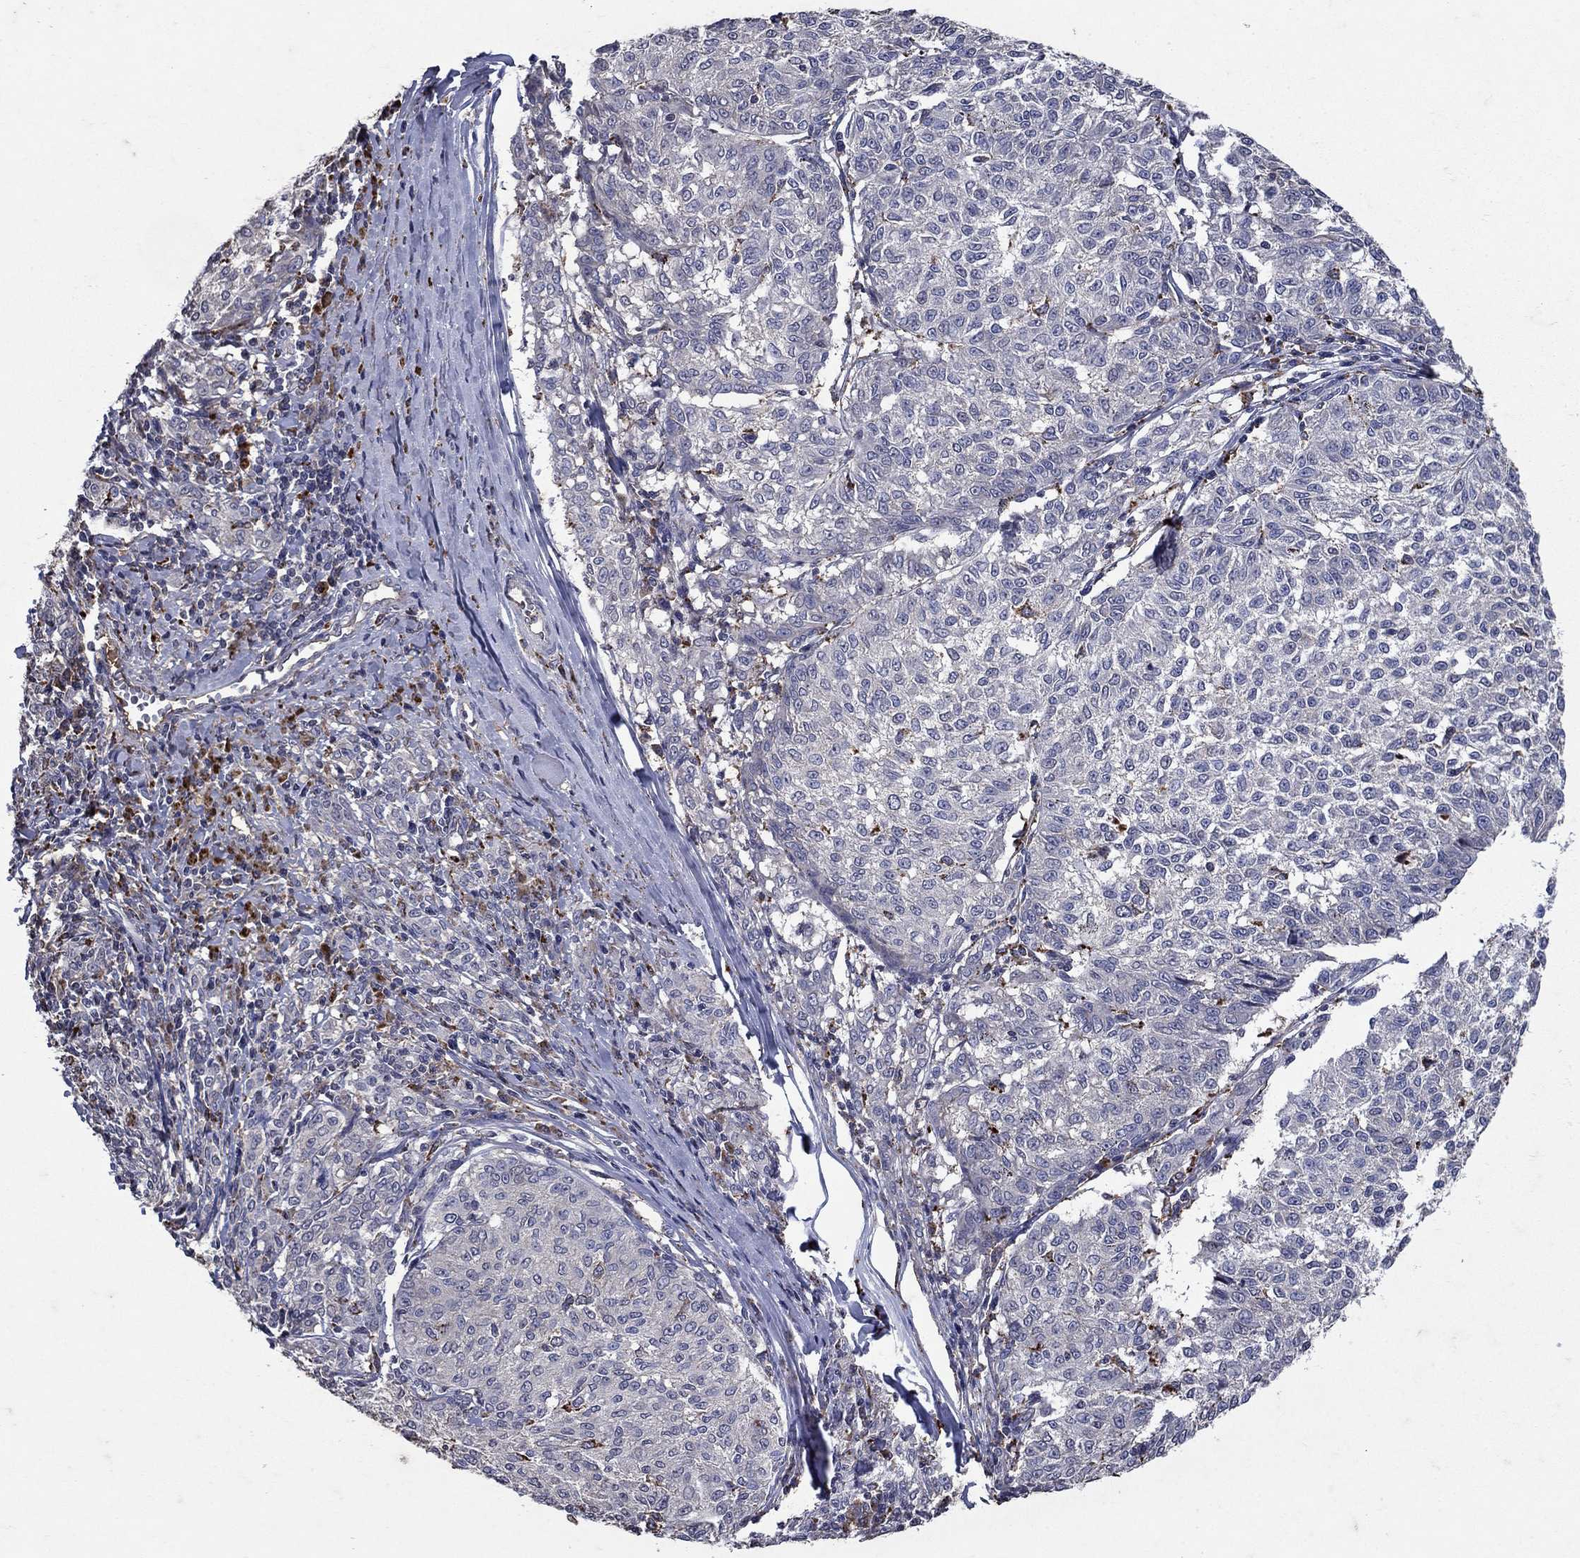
{"staining": {"intensity": "negative", "quantity": "none", "location": "none"}, "tissue": "melanoma", "cell_type": "Tumor cells", "image_type": "cancer", "snomed": [{"axis": "morphology", "description": "Malignant melanoma, NOS"}, {"axis": "topography", "description": "Skin"}], "caption": "This is an IHC histopathology image of human melanoma. There is no expression in tumor cells.", "gene": "NPC2", "patient": {"sex": "female", "age": 72}}